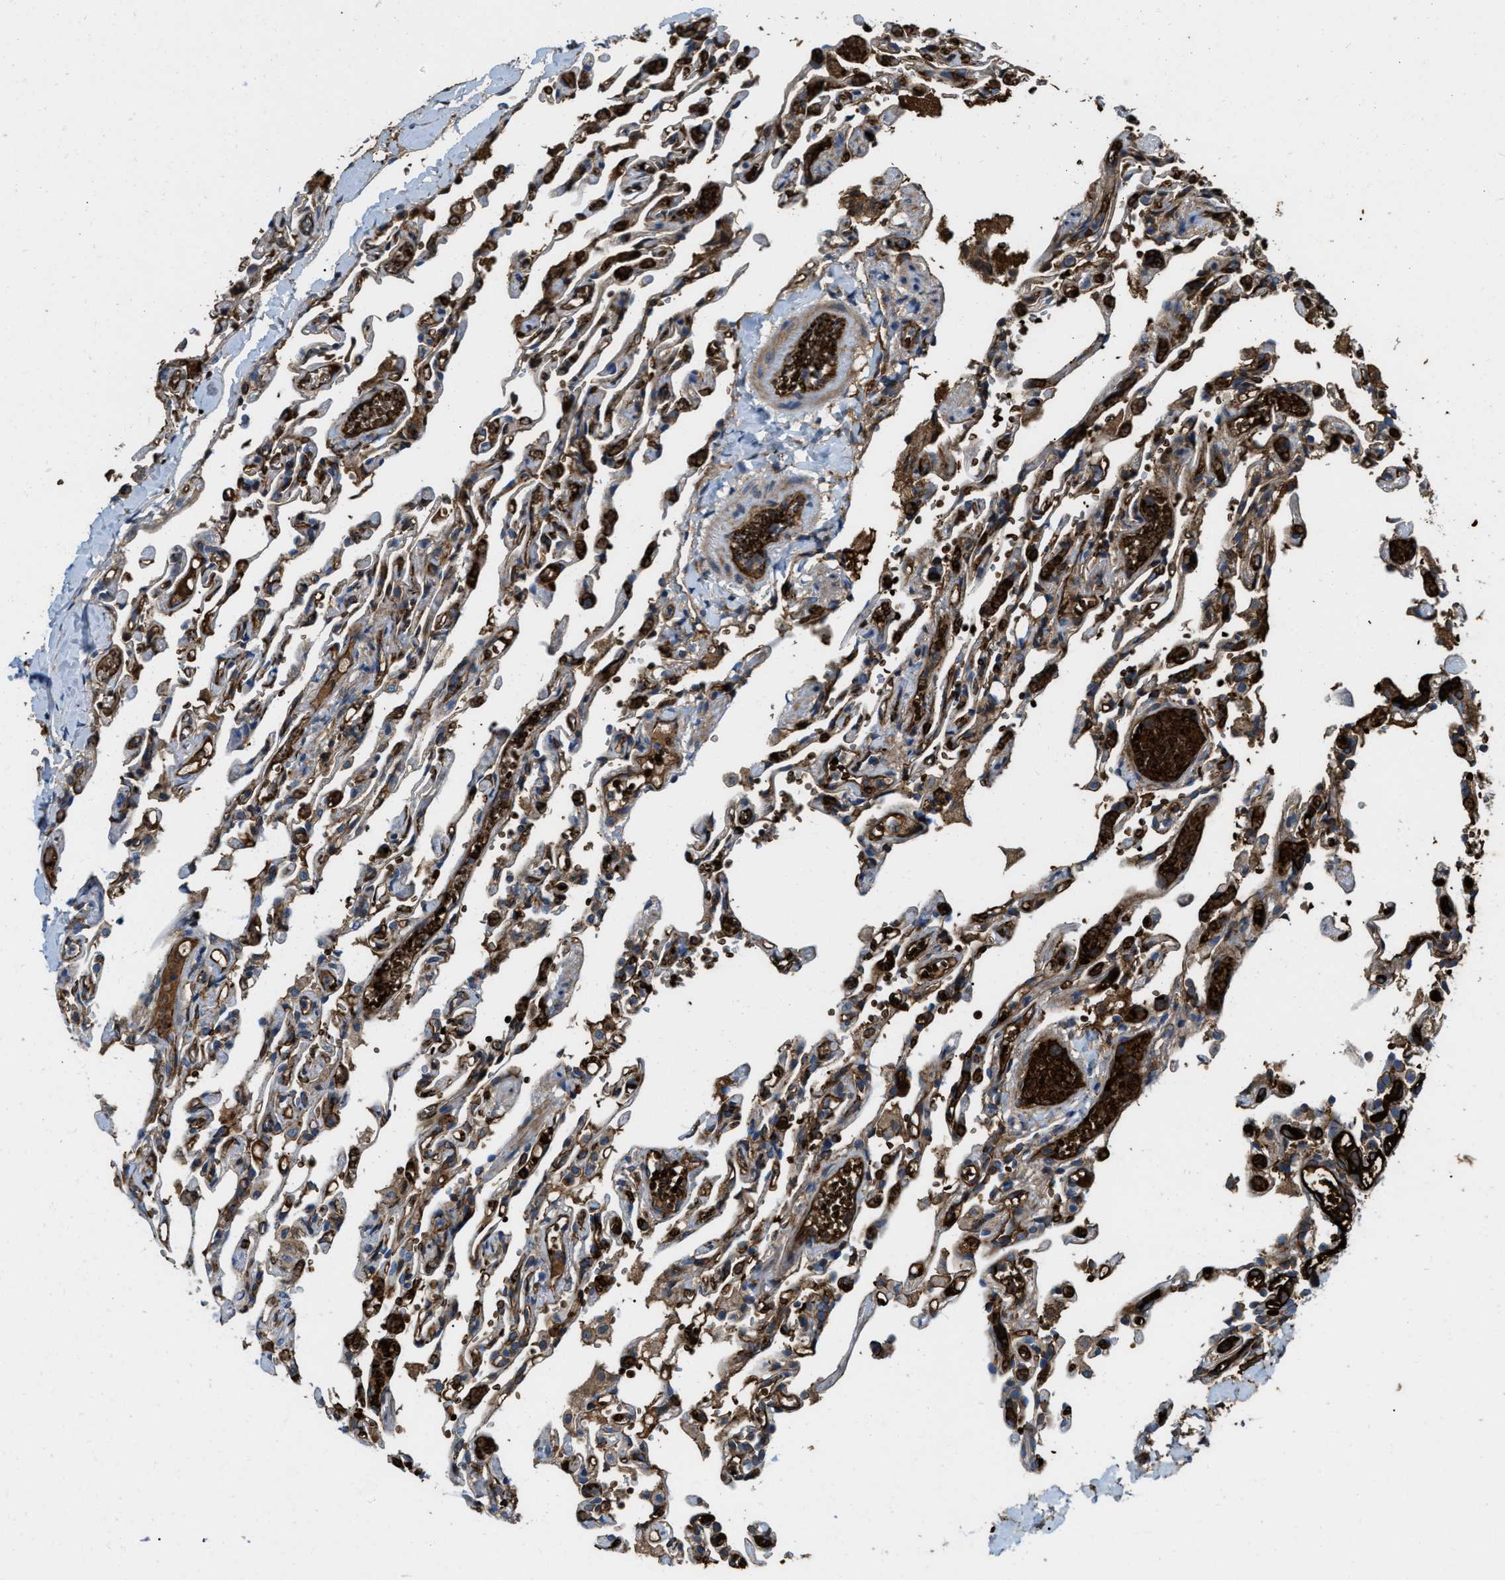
{"staining": {"intensity": "strong", "quantity": "25%-75%", "location": "cytoplasmic/membranous"}, "tissue": "lung", "cell_type": "Alveolar cells", "image_type": "normal", "snomed": [{"axis": "morphology", "description": "Normal tissue, NOS"}, {"axis": "topography", "description": "Lung"}], "caption": "Lung stained with DAB immunohistochemistry reveals high levels of strong cytoplasmic/membranous positivity in approximately 25%-75% of alveolar cells.", "gene": "ERC1", "patient": {"sex": "male", "age": 21}}